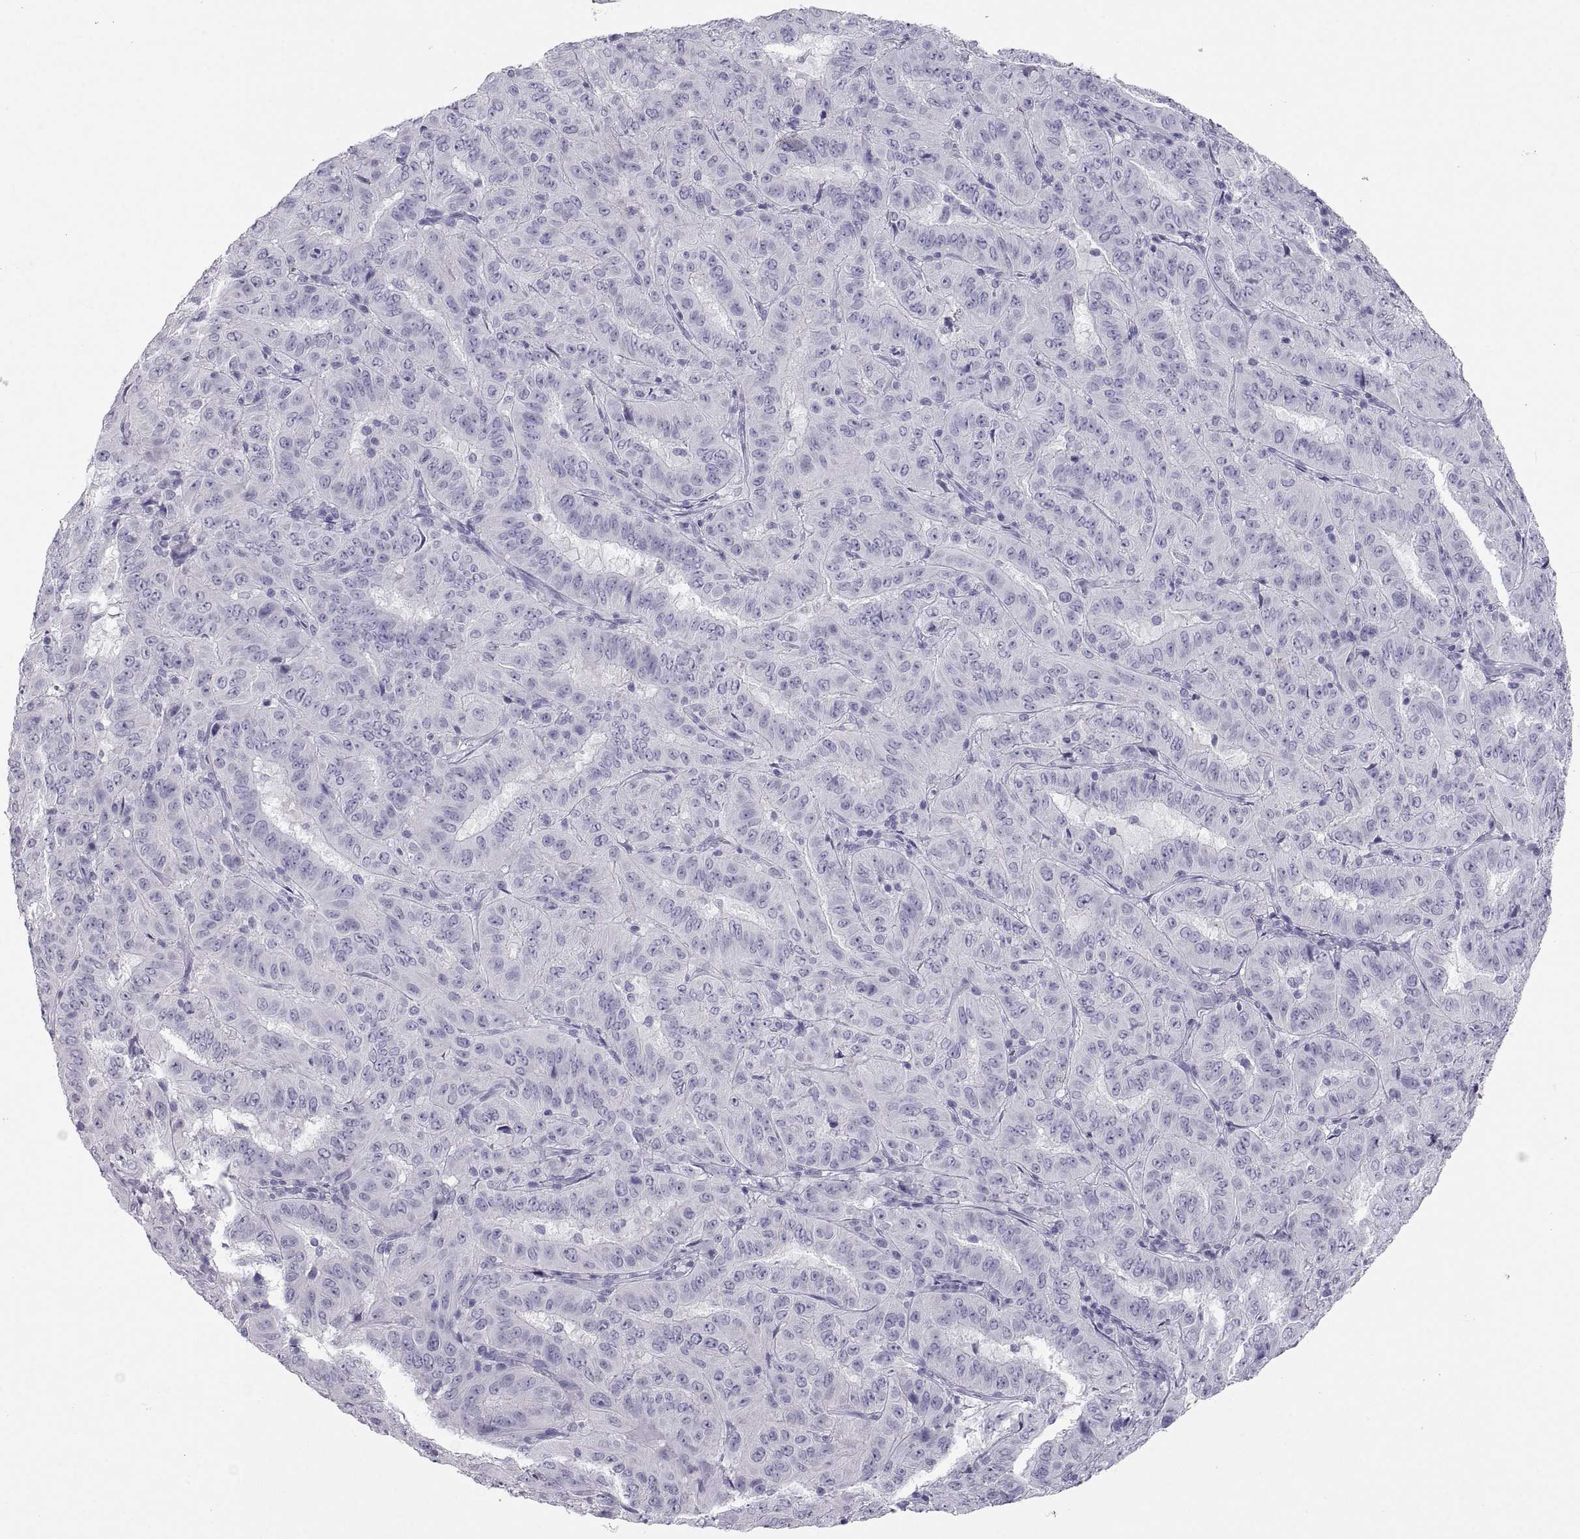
{"staining": {"intensity": "negative", "quantity": "none", "location": "none"}, "tissue": "pancreatic cancer", "cell_type": "Tumor cells", "image_type": "cancer", "snomed": [{"axis": "morphology", "description": "Adenocarcinoma, NOS"}, {"axis": "topography", "description": "Pancreas"}], "caption": "Immunohistochemistry photomicrograph of neoplastic tissue: pancreatic cancer stained with DAB (3,3'-diaminobenzidine) exhibits no significant protein expression in tumor cells.", "gene": "PCSK1N", "patient": {"sex": "male", "age": 63}}